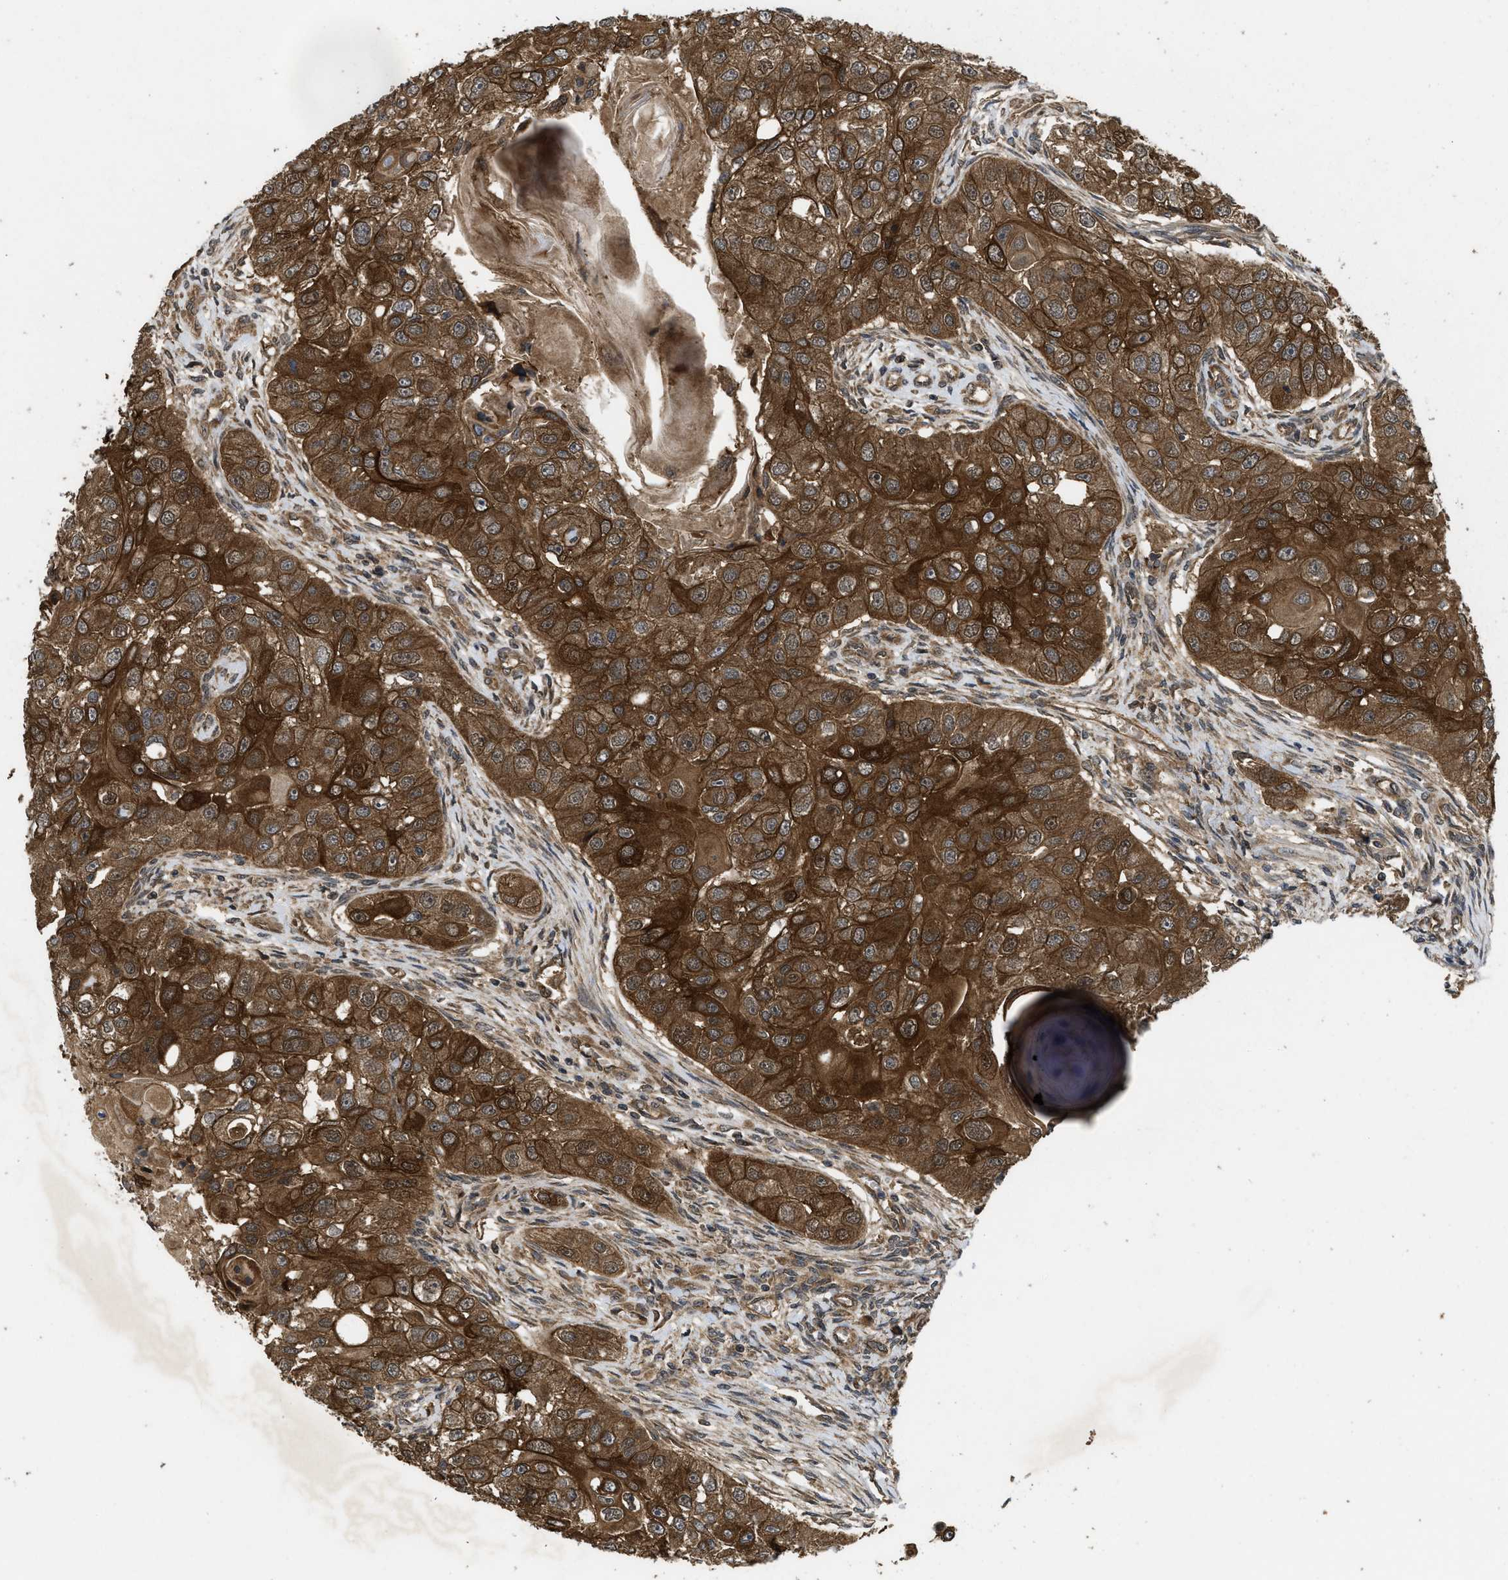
{"staining": {"intensity": "strong", "quantity": ">75%", "location": "cytoplasmic/membranous"}, "tissue": "head and neck cancer", "cell_type": "Tumor cells", "image_type": "cancer", "snomed": [{"axis": "morphology", "description": "Normal tissue, NOS"}, {"axis": "morphology", "description": "Squamous cell carcinoma, NOS"}, {"axis": "topography", "description": "Skeletal muscle"}, {"axis": "topography", "description": "Head-Neck"}], "caption": "Approximately >75% of tumor cells in human squamous cell carcinoma (head and neck) reveal strong cytoplasmic/membranous protein staining as visualized by brown immunohistochemical staining.", "gene": "FZD6", "patient": {"sex": "male", "age": 51}}